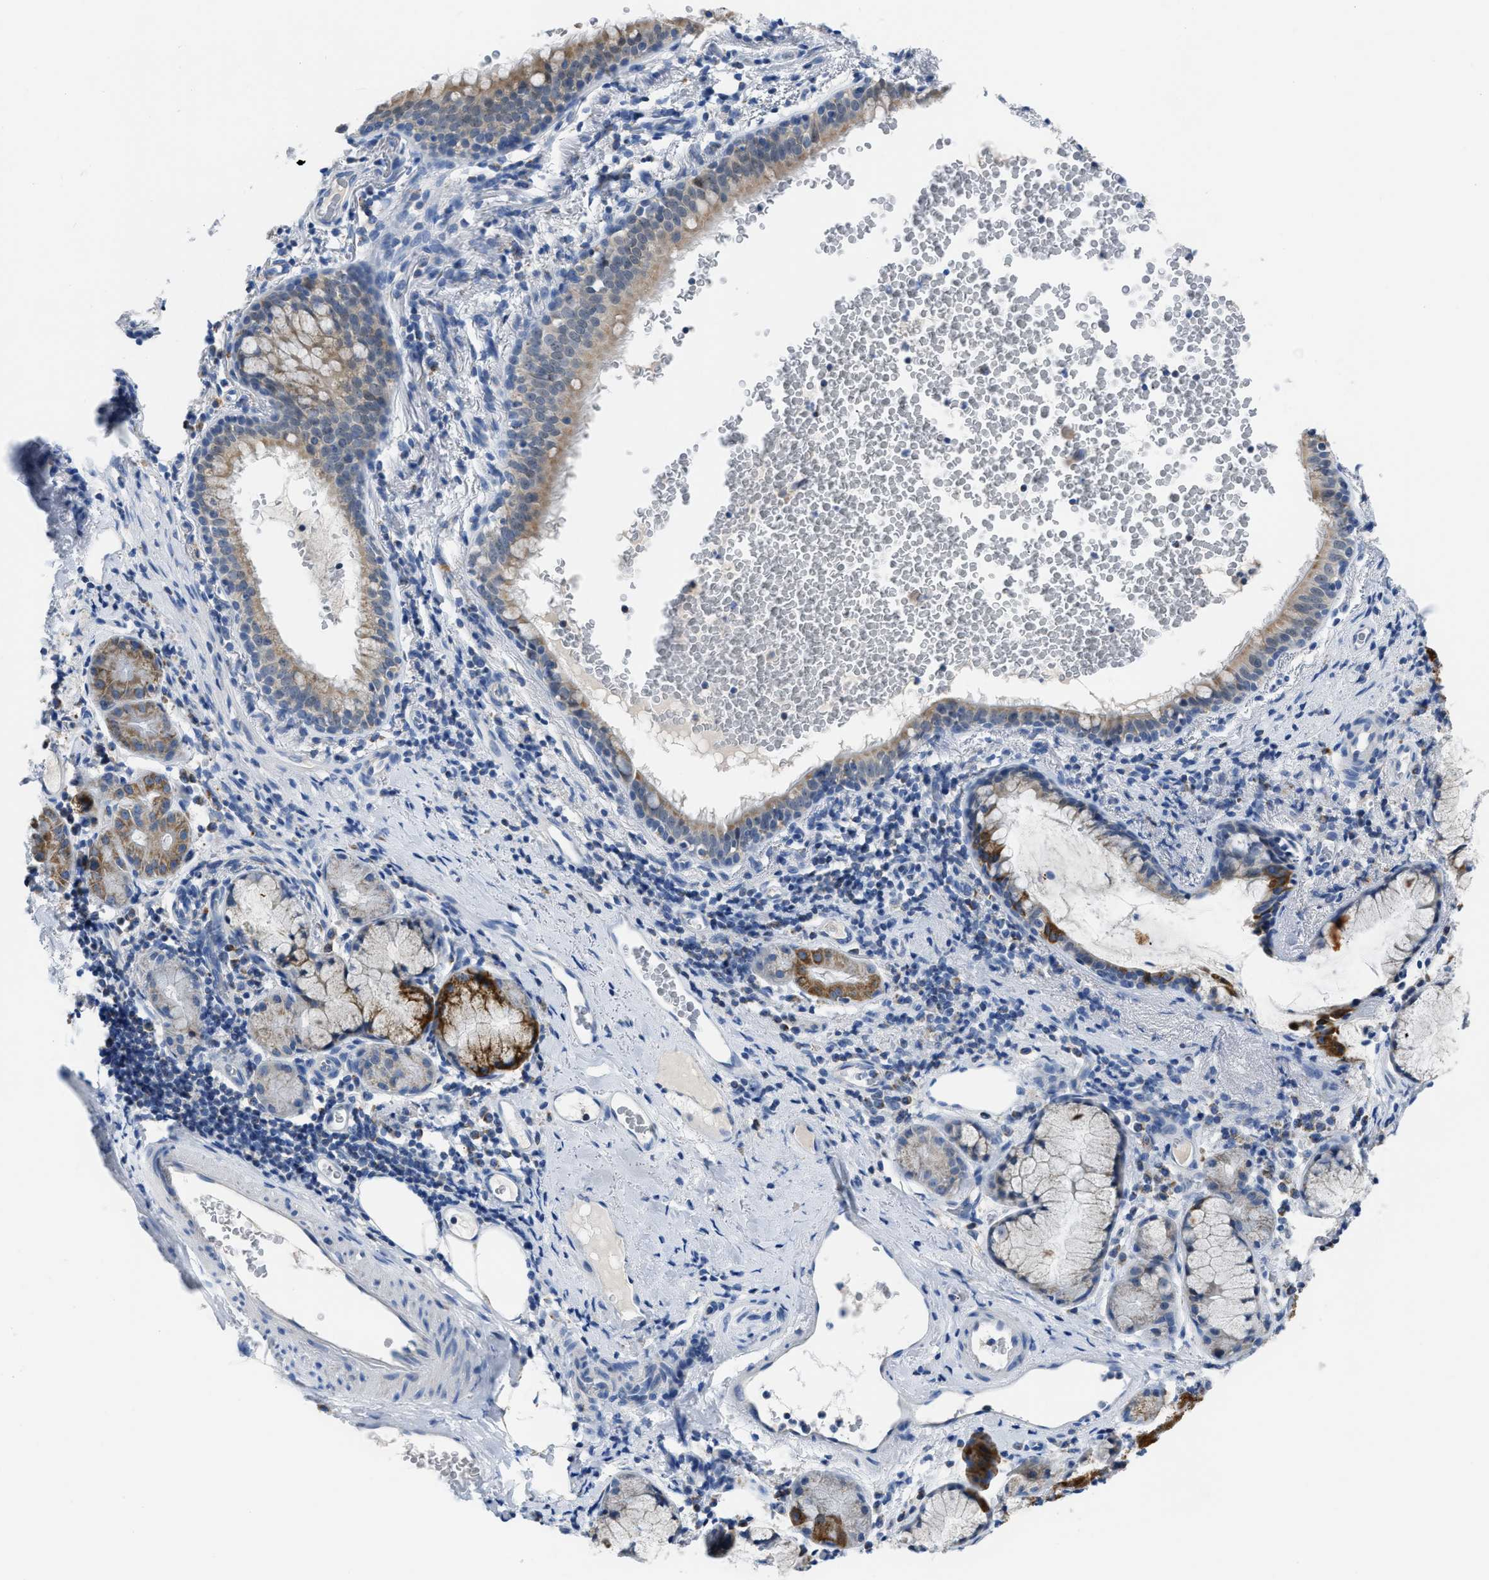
{"staining": {"intensity": "moderate", "quantity": "25%-75%", "location": "cytoplasmic/membranous"}, "tissue": "bronchus", "cell_type": "Respiratory epithelial cells", "image_type": "normal", "snomed": [{"axis": "morphology", "description": "Normal tissue, NOS"}, {"axis": "morphology", "description": "Inflammation, NOS"}, {"axis": "topography", "description": "Cartilage tissue"}, {"axis": "topography", "description": "Bronchus"}], "caption": "Bronchus stained for a protein demonstrates moderate cytoplasmic/membranous positivity in respiratory epithelial cells. The protein is stained brown, and the nuclei are stained in blue (DAB IHC with brightfield microscopy, high magnification).", "gene": "ETFA", "patient": {"sex": "male", "age": 77}}